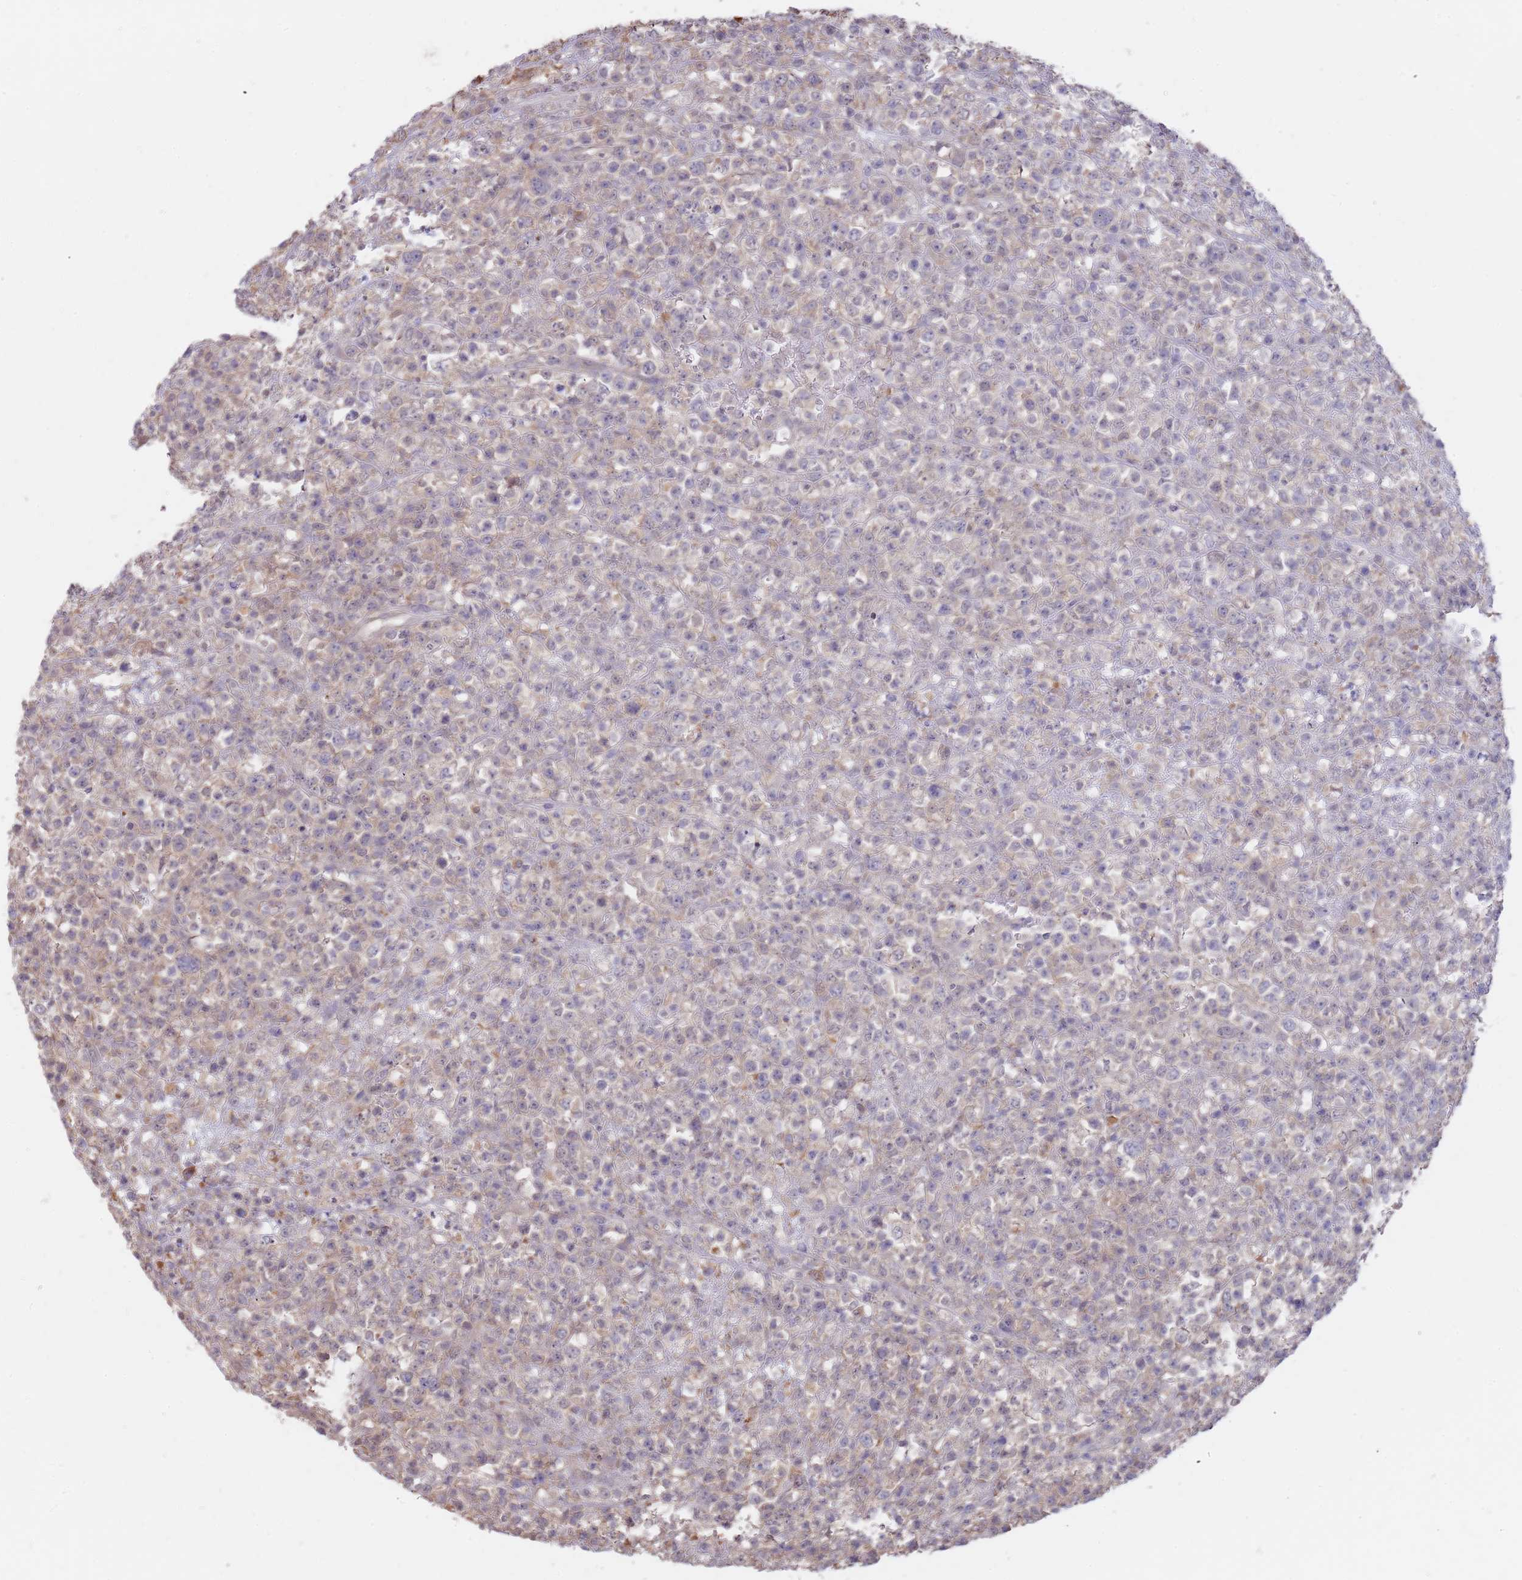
{"staining": {"intensity": "weak", "quantity": "<25%", "location": "cytoplasmic/membranous"}, "tissue": "lymphoma", "cell_type": "Tumor cells", "image_type": "cancer", "snomed": [{"axis": "morphology", "description": "Malignant lymphoma, non-Hodgkin's type, High grade"}, {"axis": "topography", "description": "Colon"}], "caption": "A micrograph of human malignant lymphoma, non-Hodgkin's type (high-grade) is negative for staining in tumor cells. Nuclei are stained in blue.", "gene": "AP5S1", "patient": {"sex": "female", "age": 53}}